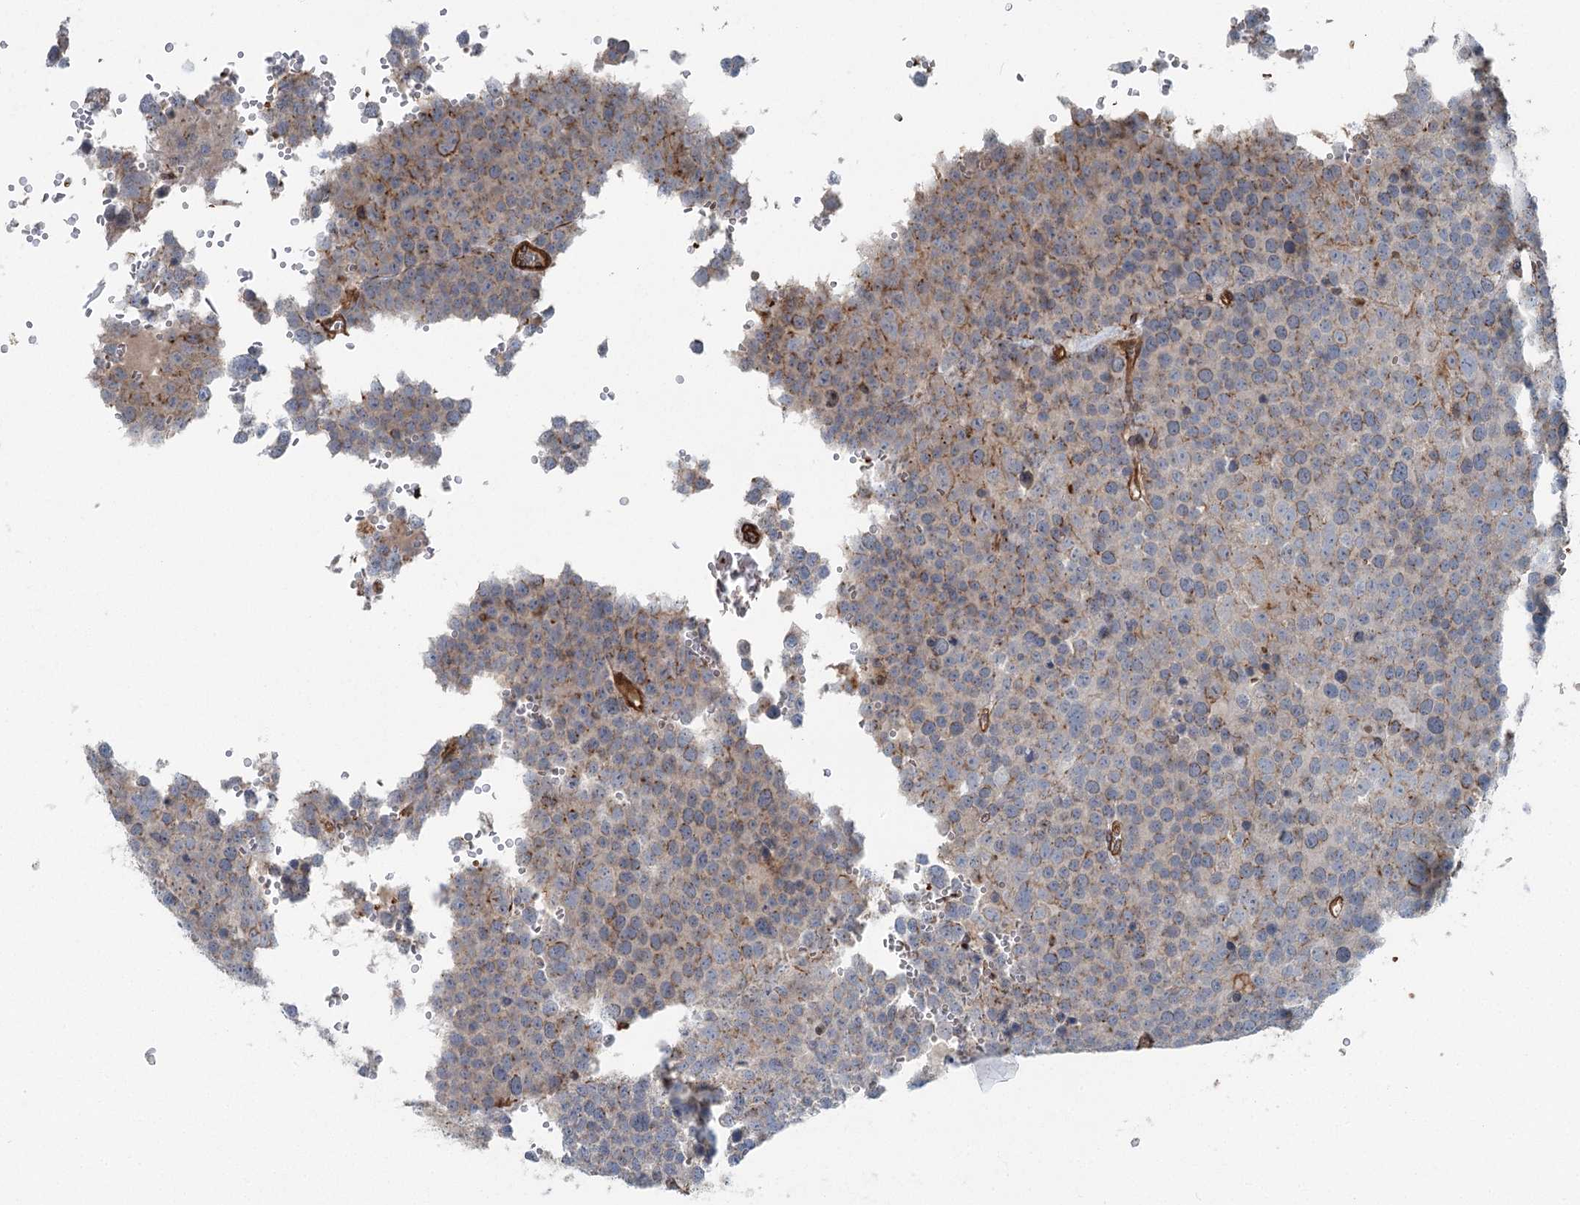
{"staining": {"intensity": "moderate", "quantity": "<25%", "location": "cytoplasmic/membranous"}, "tissue": "testis cancer", "cell_type": "Tumor cells", "image_type": "cancer", "snomed": [{"axis": "morphology", "description": "Seminoma, NOS"}, {"axis": "topography", "description": "Testis"}], "caption": "Immunohistochemical staining of human testis cancer demonstrates moderate cytoplasmic/membranous protein staining in approximately <25% of tumor cells.", "gene": "IQSEC1", "patient": {"sex": "male", "age": 71}}